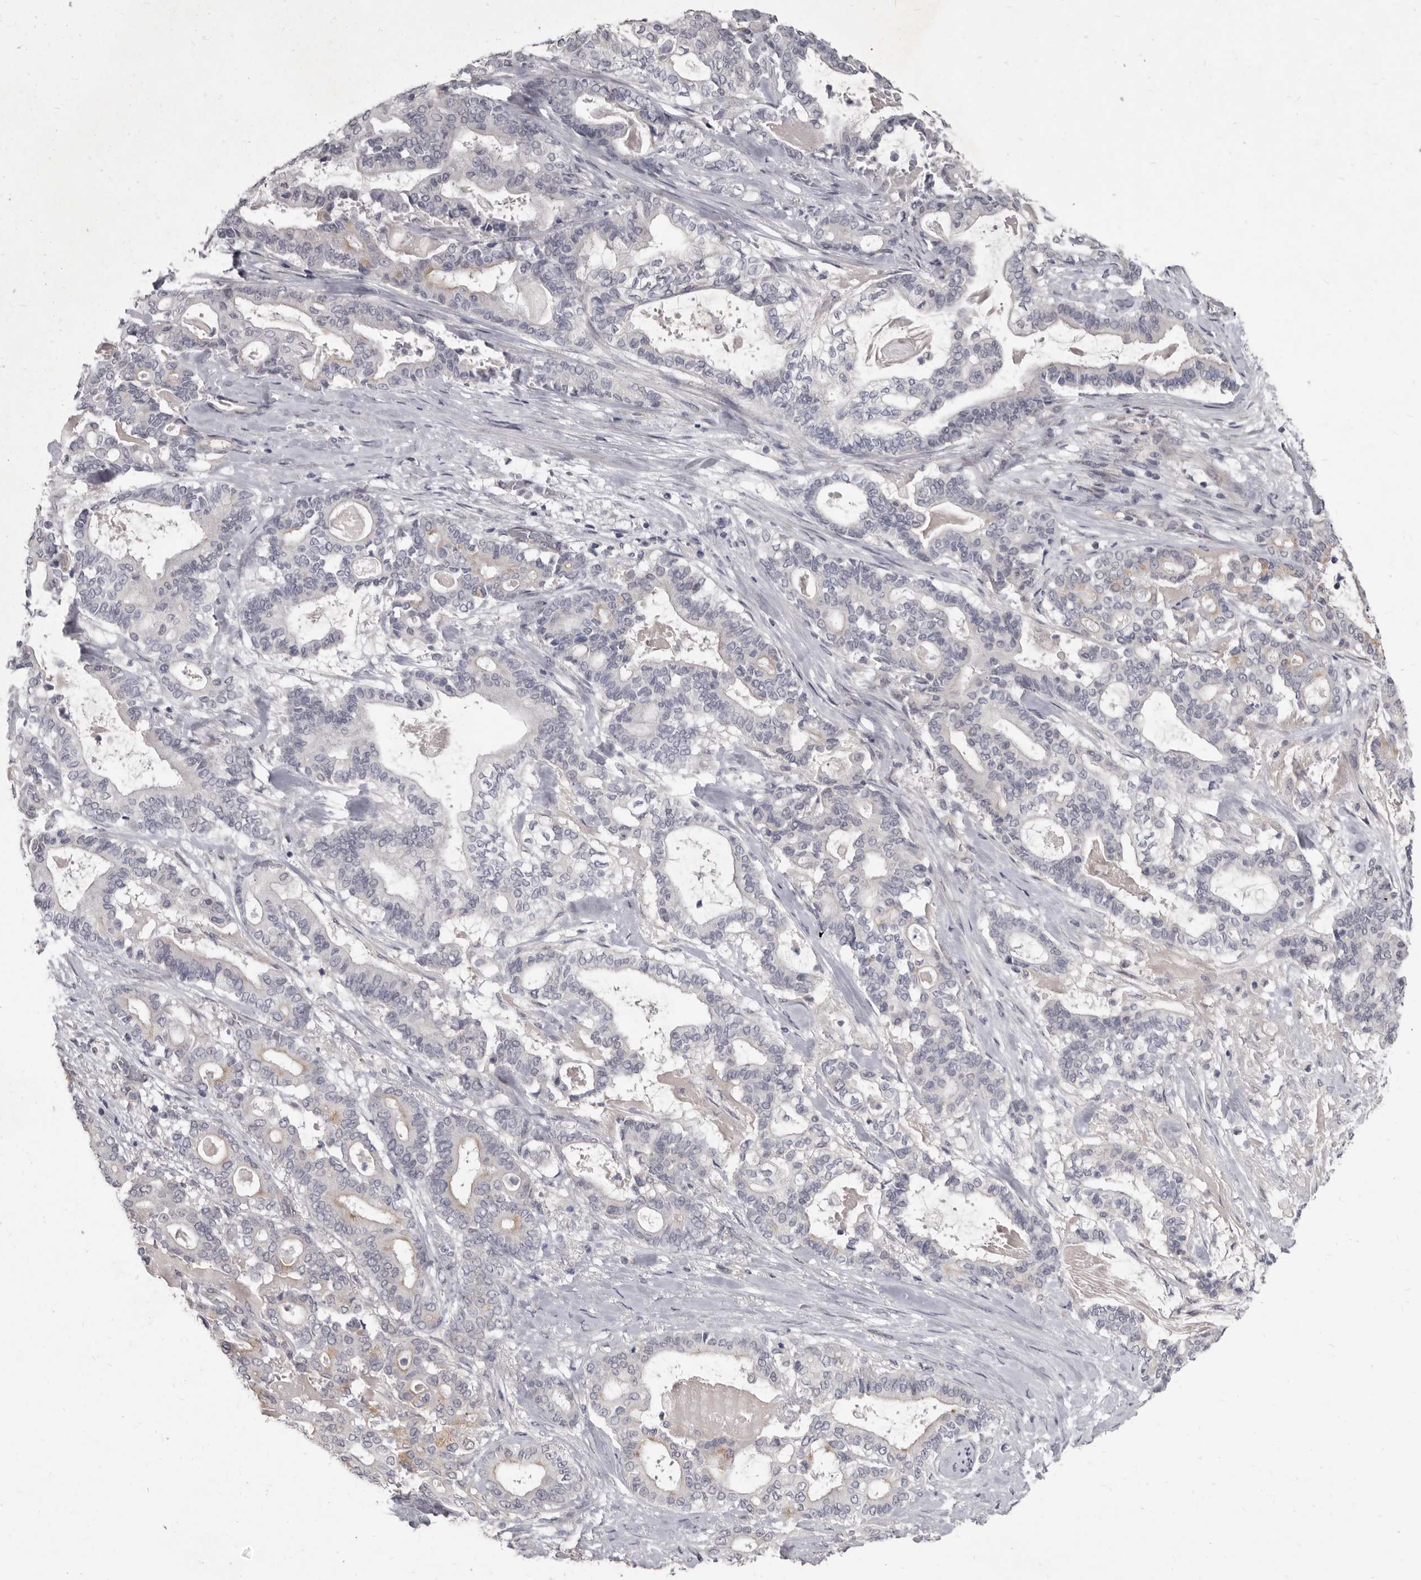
{"staining": {"intensity": "negative", "quantity": "none", "location": "none"}, "tissue": "pancreatic cancer", "cell_type": "Tumor cells", "image_type": "cancer", "snomed": [{"axis": "morphology", "description": "Adenocarcinoma, NOS"}, {"axis": "topography", "description": "Pancreas"}], "caption": "A micrograph of pancreatic cancer stained for a protein demonstrates no brown staining in tumor cells.", "gene": "GSK3B", "patient": {"sex": "male", "age": 63}}